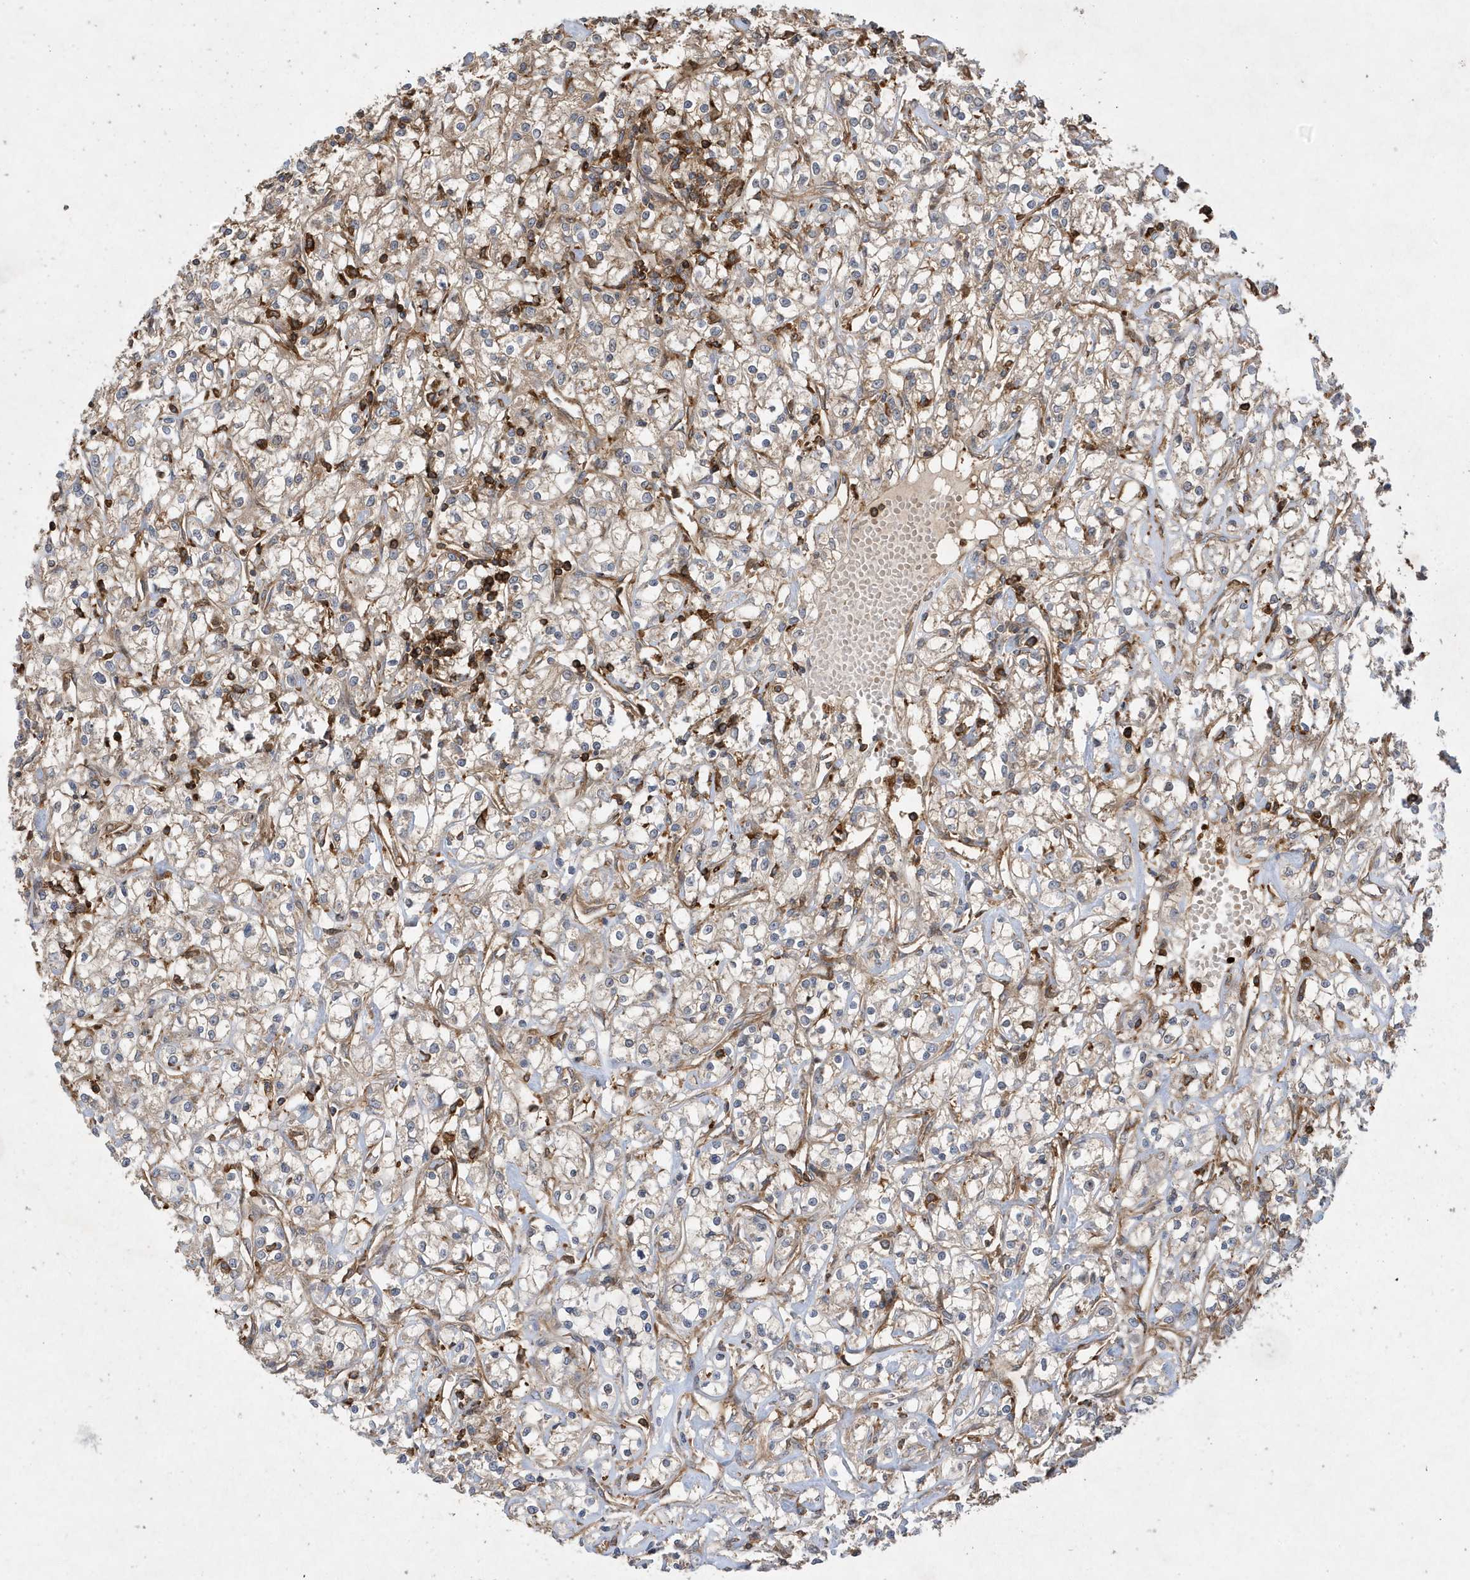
{"staining": {"intensity": "weak", "quantity": "25%-75%", "location": "cytoplasmic/membranous"}, "tissue": "renal cancer", "cell_type": "Tumor cells", "image_type": "cancer", "snomed": [{"axis": "morphology", "description": "Adenocarcinoma, NOS"}, {"axis": "topography", "description": "Kidney"}], "caption": "Human renal cancer (adenocarcinoma) stained for a protein (brown) demonstrates weak cytoplasmic/membranous positive staining in about 25%-75% of tumor cells.", "gene": "LAPTM4A", "patient": {"sex": "female", "age": 59}}